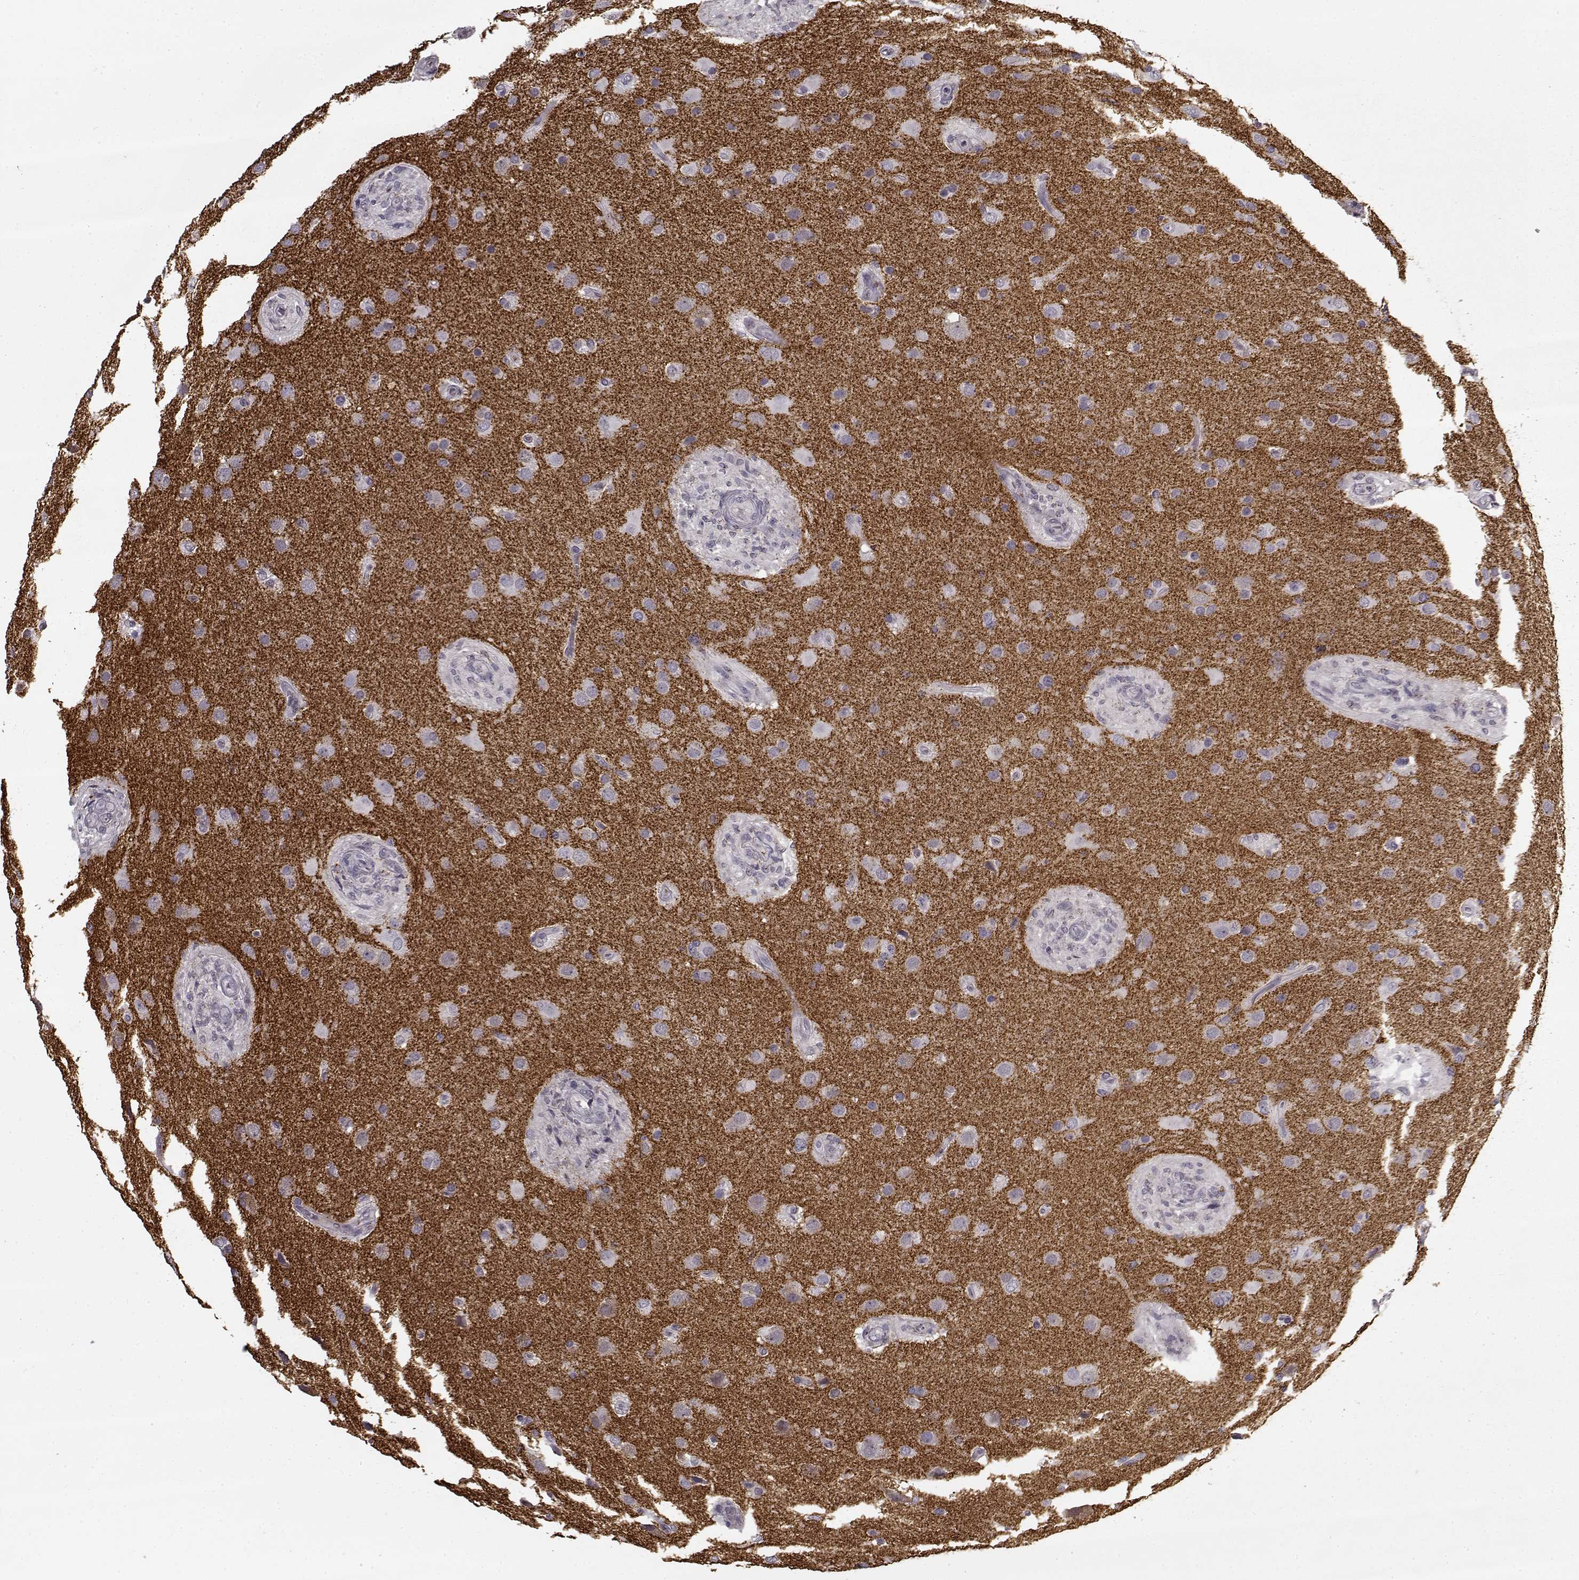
{"staining": {"intensity": "negative", "quantity": "none", "location": "none"}, "tissue": "glioma", "cell_type": "Tumor cells", "image_type": "cancer", "snomed": [{"axis": "morphology", "description": "Glioma, malignant, High grade"}, {"axis": "topography", "description": "Brain"}], "caption": "Tumor cells are negative for brown protein staining in glioma. Nuclei are stained in blue.", "gene": "SNCA", "patient": {"sex": "male", "age": 68}}